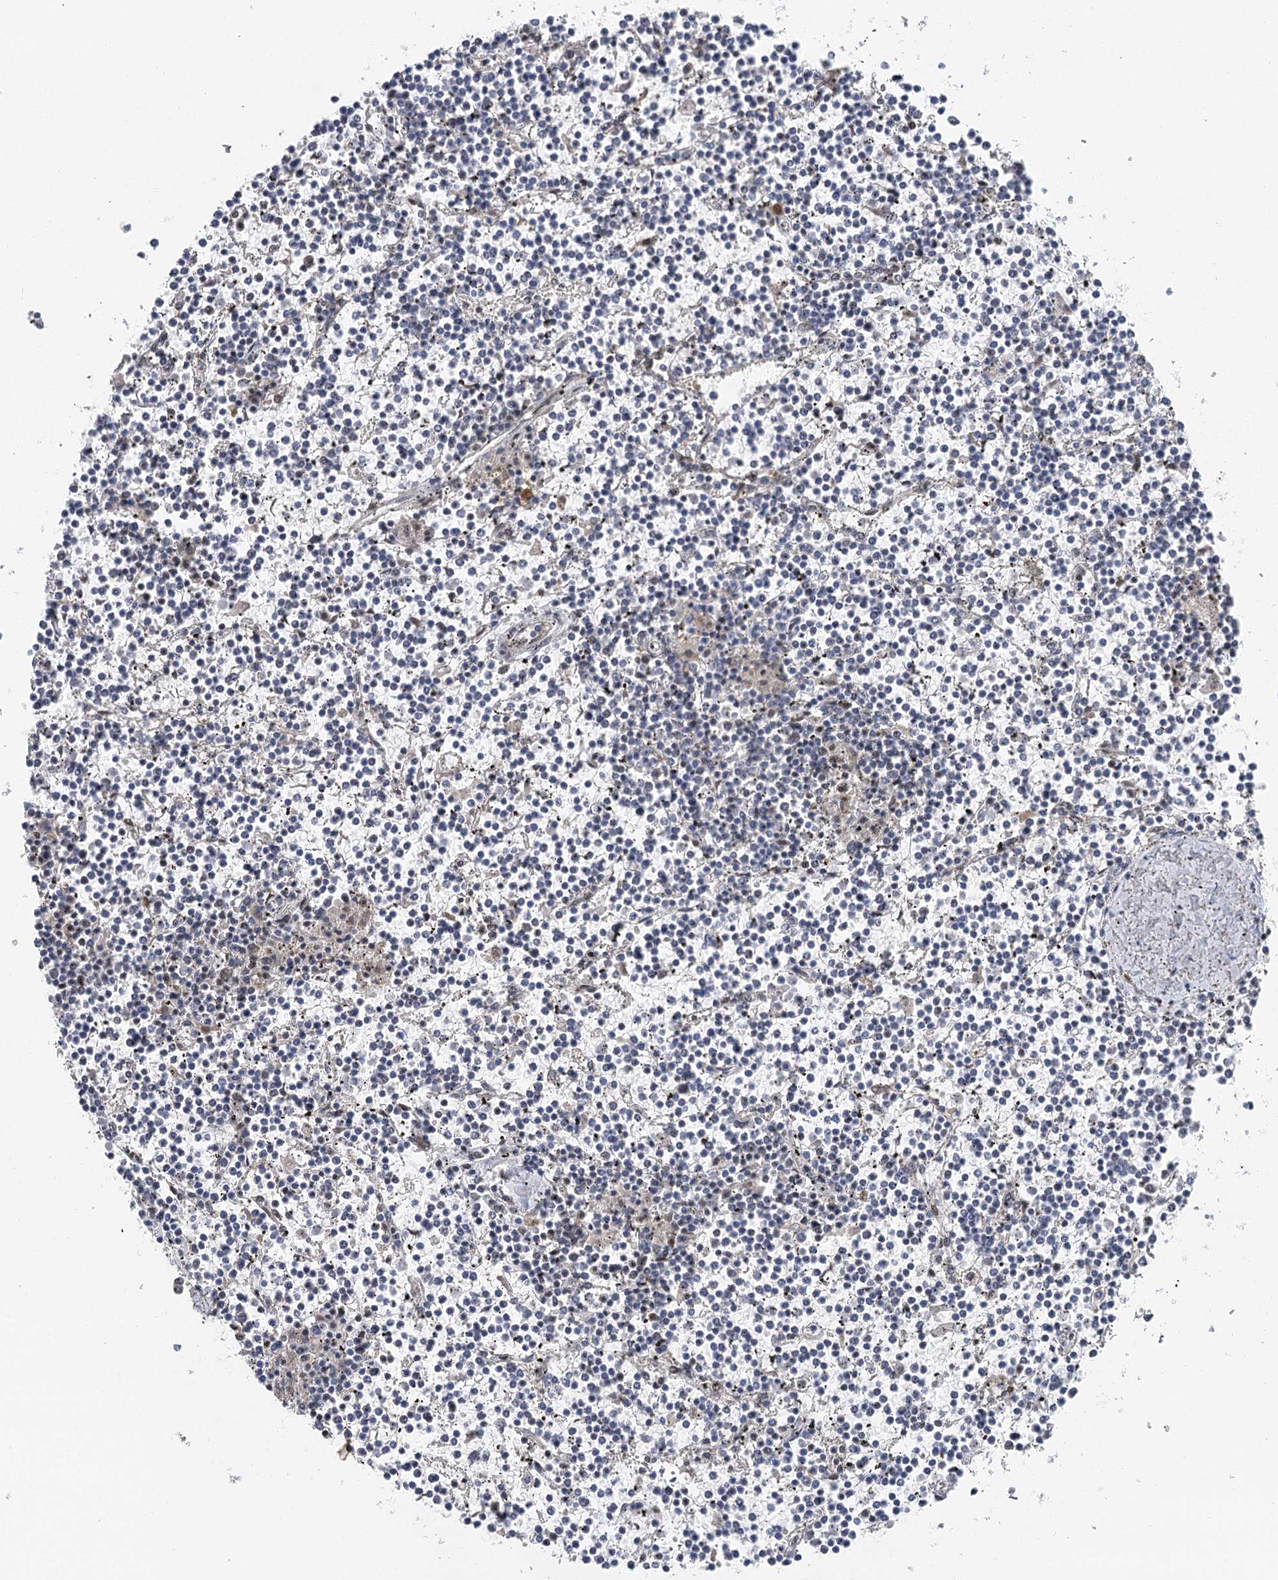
{"staining": {"intensity": "negative", "quantity": "none", "location": "none"}, "tissue": "lymphoma", "cell_type": "Tumor cells", "image_type": "cancer", "snomed": [{"axis": "morphology", "description": "Malignant lymphoma, non-Hodgkin's type, Low grade"}, {"axis": "topography", "description": "Spleen"}], "caption": "Immunohistochemical staining of lymphoma reveals no significant expression in tumor cells.", "gene": "IL11RA", "patient": {"sex": "female", "age": 19}}